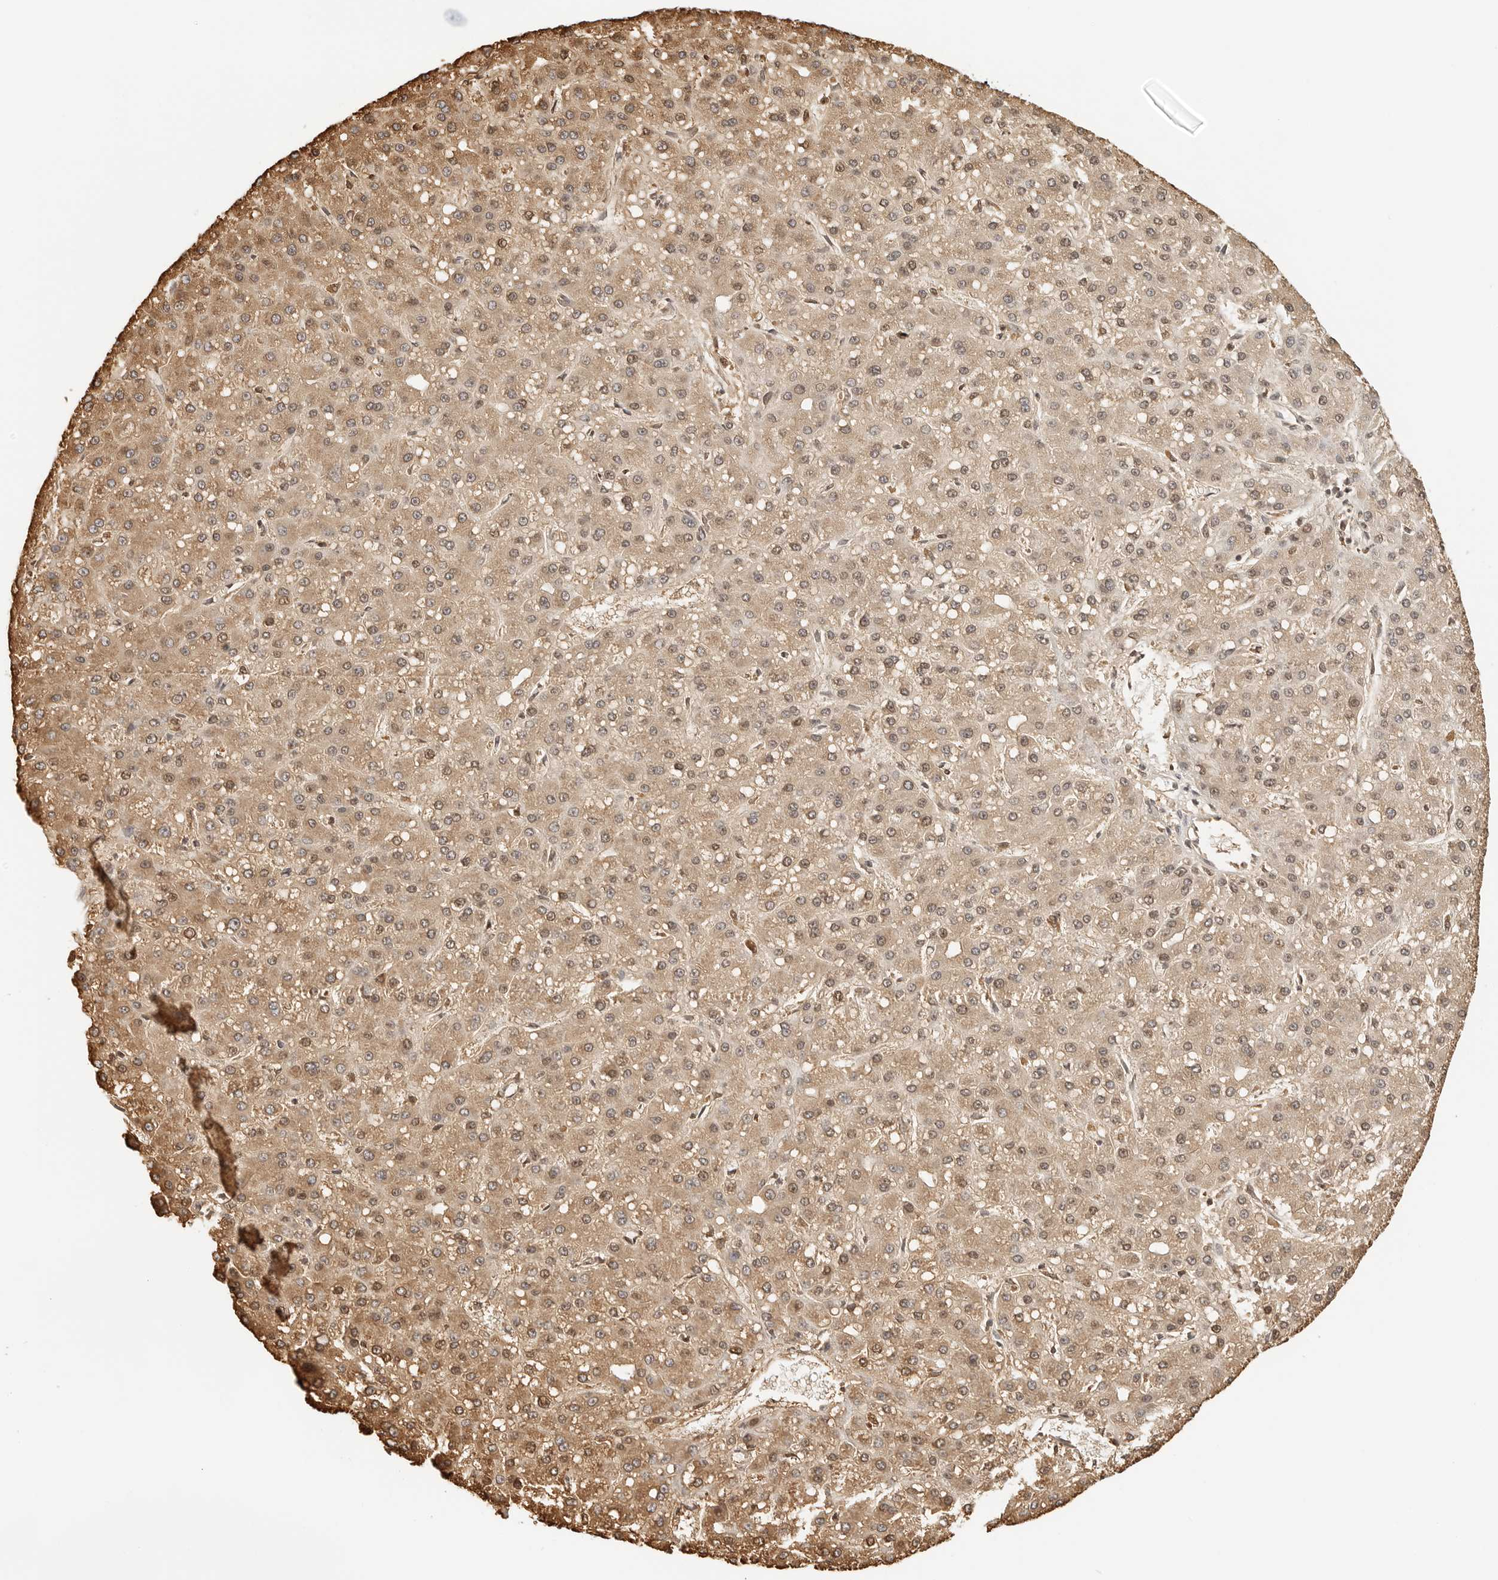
{"staining": {"intensity": "moderate", "quantity": ">75%", "location": "cytoplasmic/membranous,nuclear"}, "tissue": "liver cancer", "cell_type": "Tumor cells", "image_type": "cancer", "snomed": [{"axis": "morphology", "description": "Carcinoma, Hepatocellular, NOS"}, {"axis": "topography", "description": "Liver"}], "caption": "Liver cancer (hepatocellular carcinoma) stained with a brown dye displays moderate cytoplasmic/membranous and nuclear positive staining in approximately >75% of tumor cells.", "gene": "ATL1", "patient": {"sex": "male", "age": 67}}